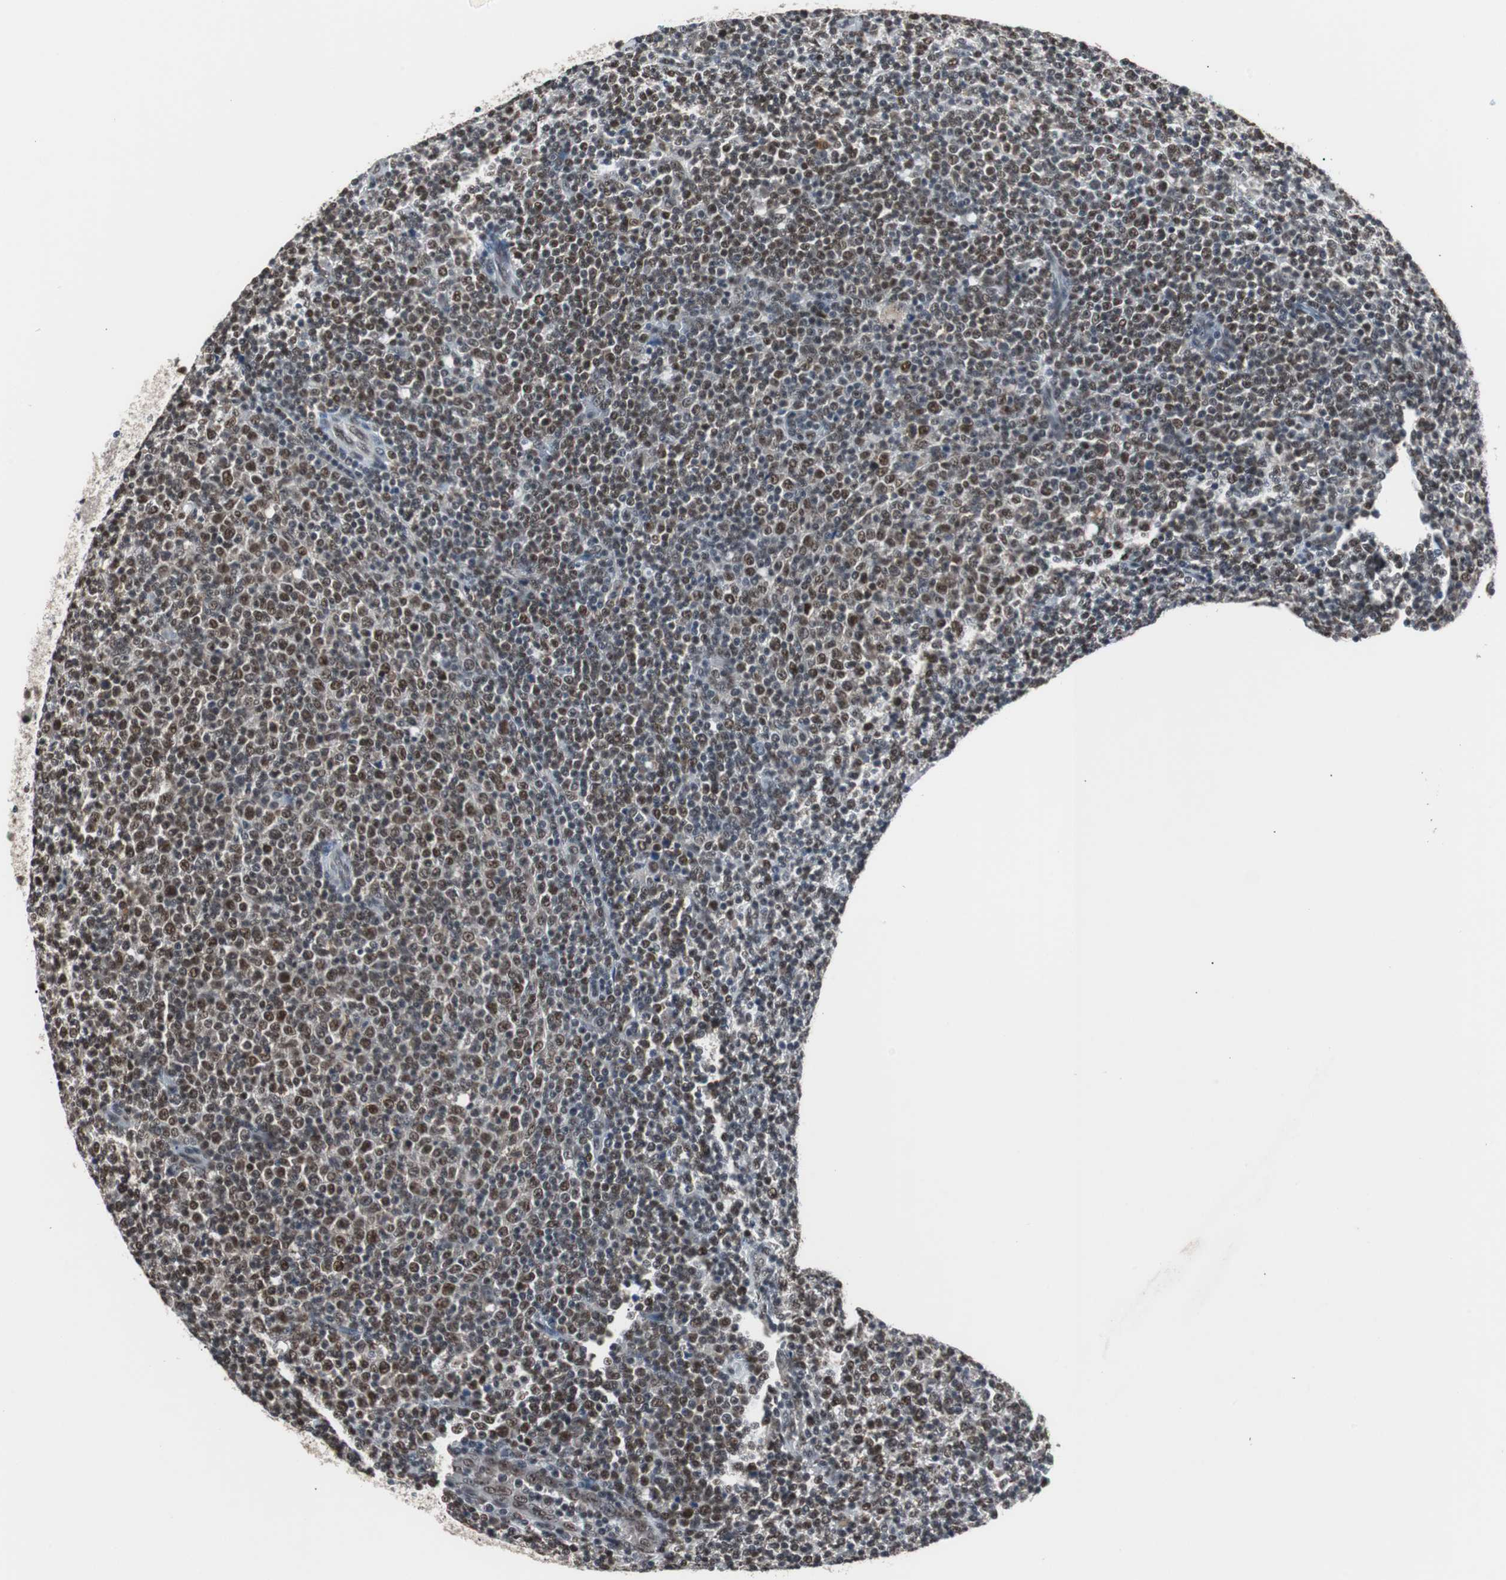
{"staining": {"intensity": "strong", "quantity": ">75%", "location": "nuclear"}, "tissue": "lymphoma", "cell_type": "Tumor cells", "image_type": "cancer", "snomed": [{"axis": "morphology", "description": "Malignant lymphoma, non-Hodgkin's type, Low grade"}, {"axis": "topography", "description": "Lymph node"}], "caption": "The immunohistochemical stain highlights strong nuclear positivity in tumor cells of low-grade malignant lymphoma, non-Hodgkin's type tissue.", "gene": "TAF7", "patient": {"sex": "male", "age": 70}}